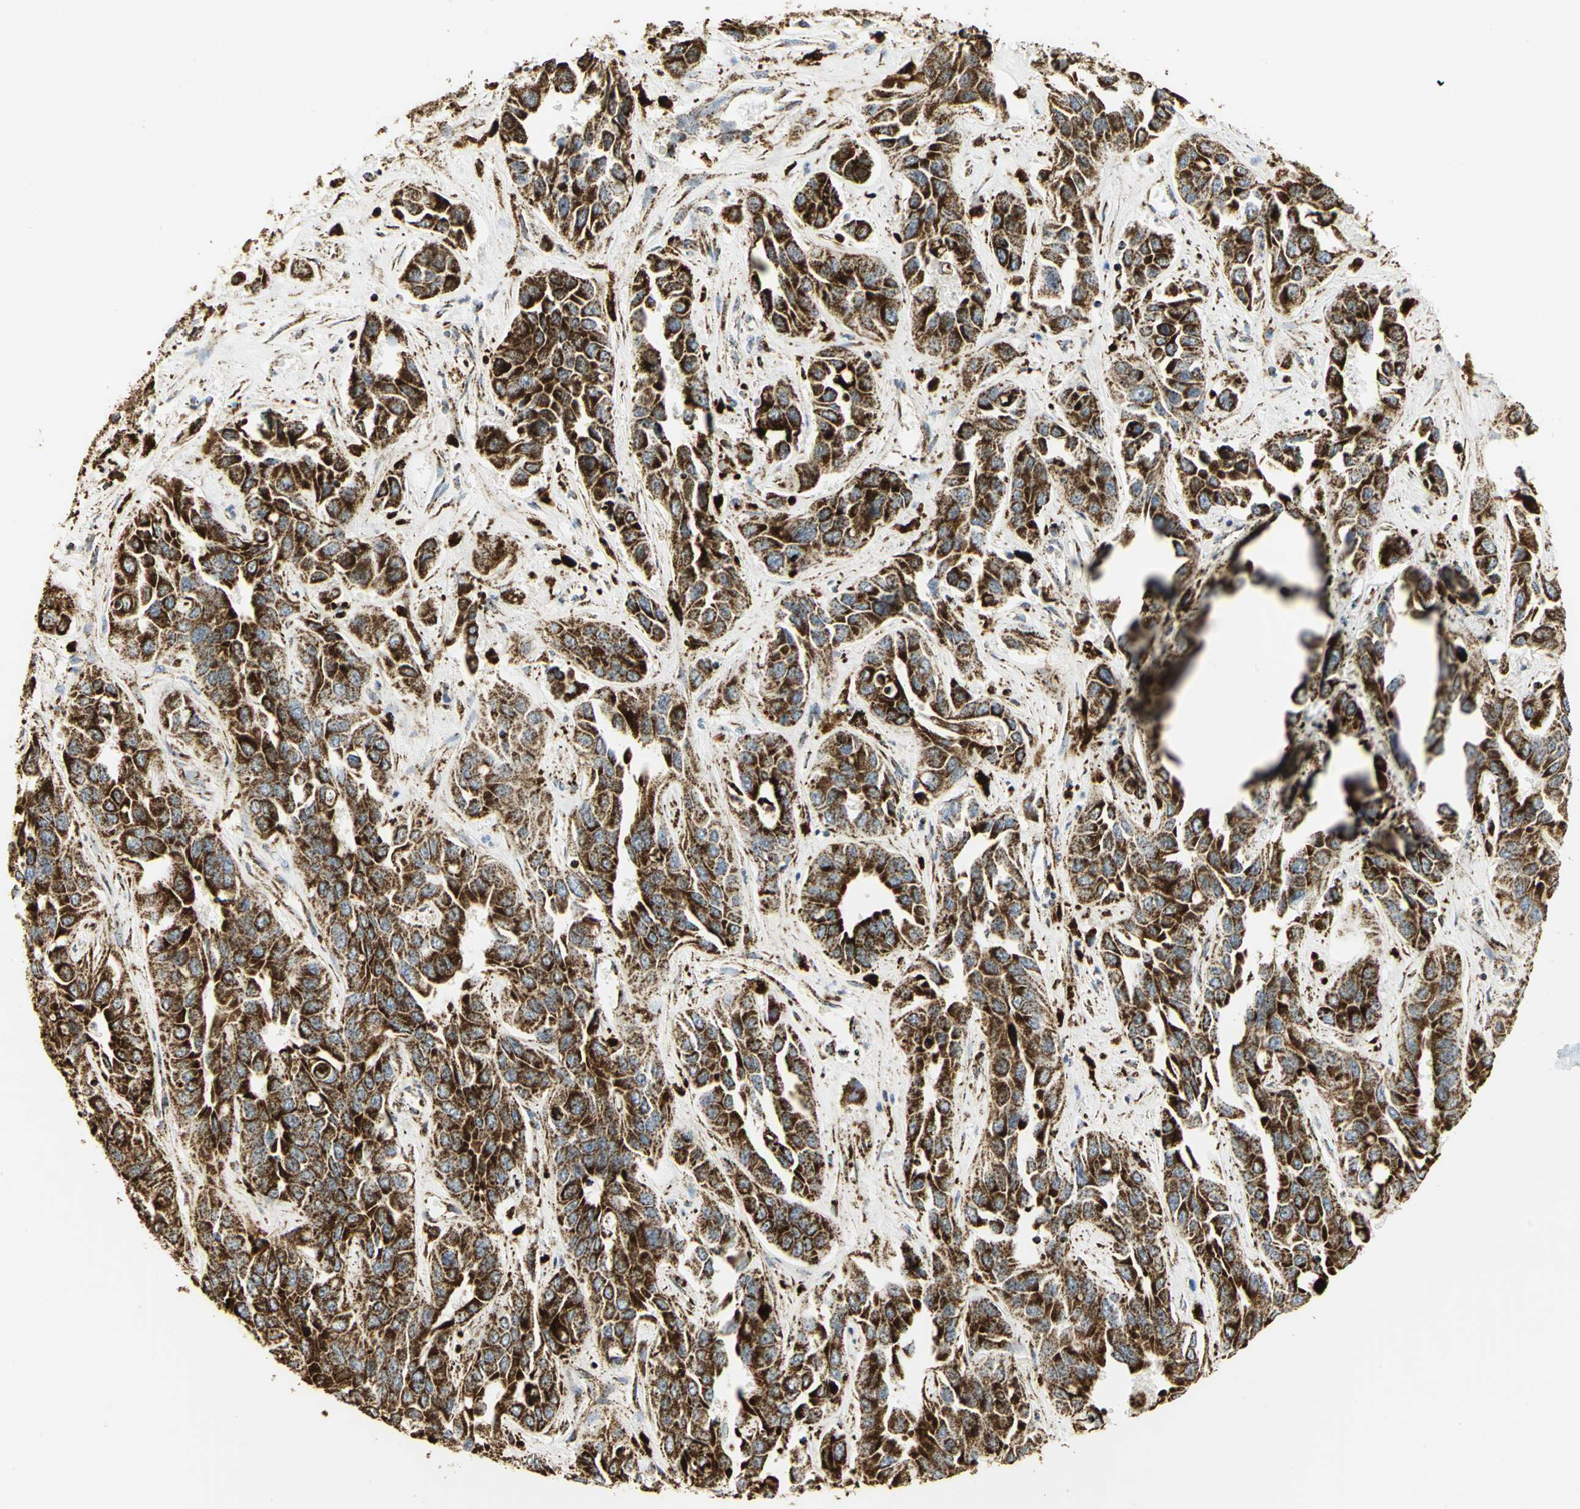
{"staining": {"intensity": "strong", "quantity": ">75%", "location": "cytoplasmic/membranous"}, "tissue": "liver cancer", "cell_type": "Tumor cells", "image_type": "cancer", "snomed": [{"axis": "morphology", "description": "Cholangiocarcinoma"}, {"axis": "topography", "description": "Liver"}], "caption": "Tumor cells display strong cytoplasmic/membranous expression in approximately >75% of cells in liver cholangiocarcinoma. (IHC, brightfield microscopy, high magnification).", "gene": "VDAC1", "patient": {"sex": "female", "age": 52}}